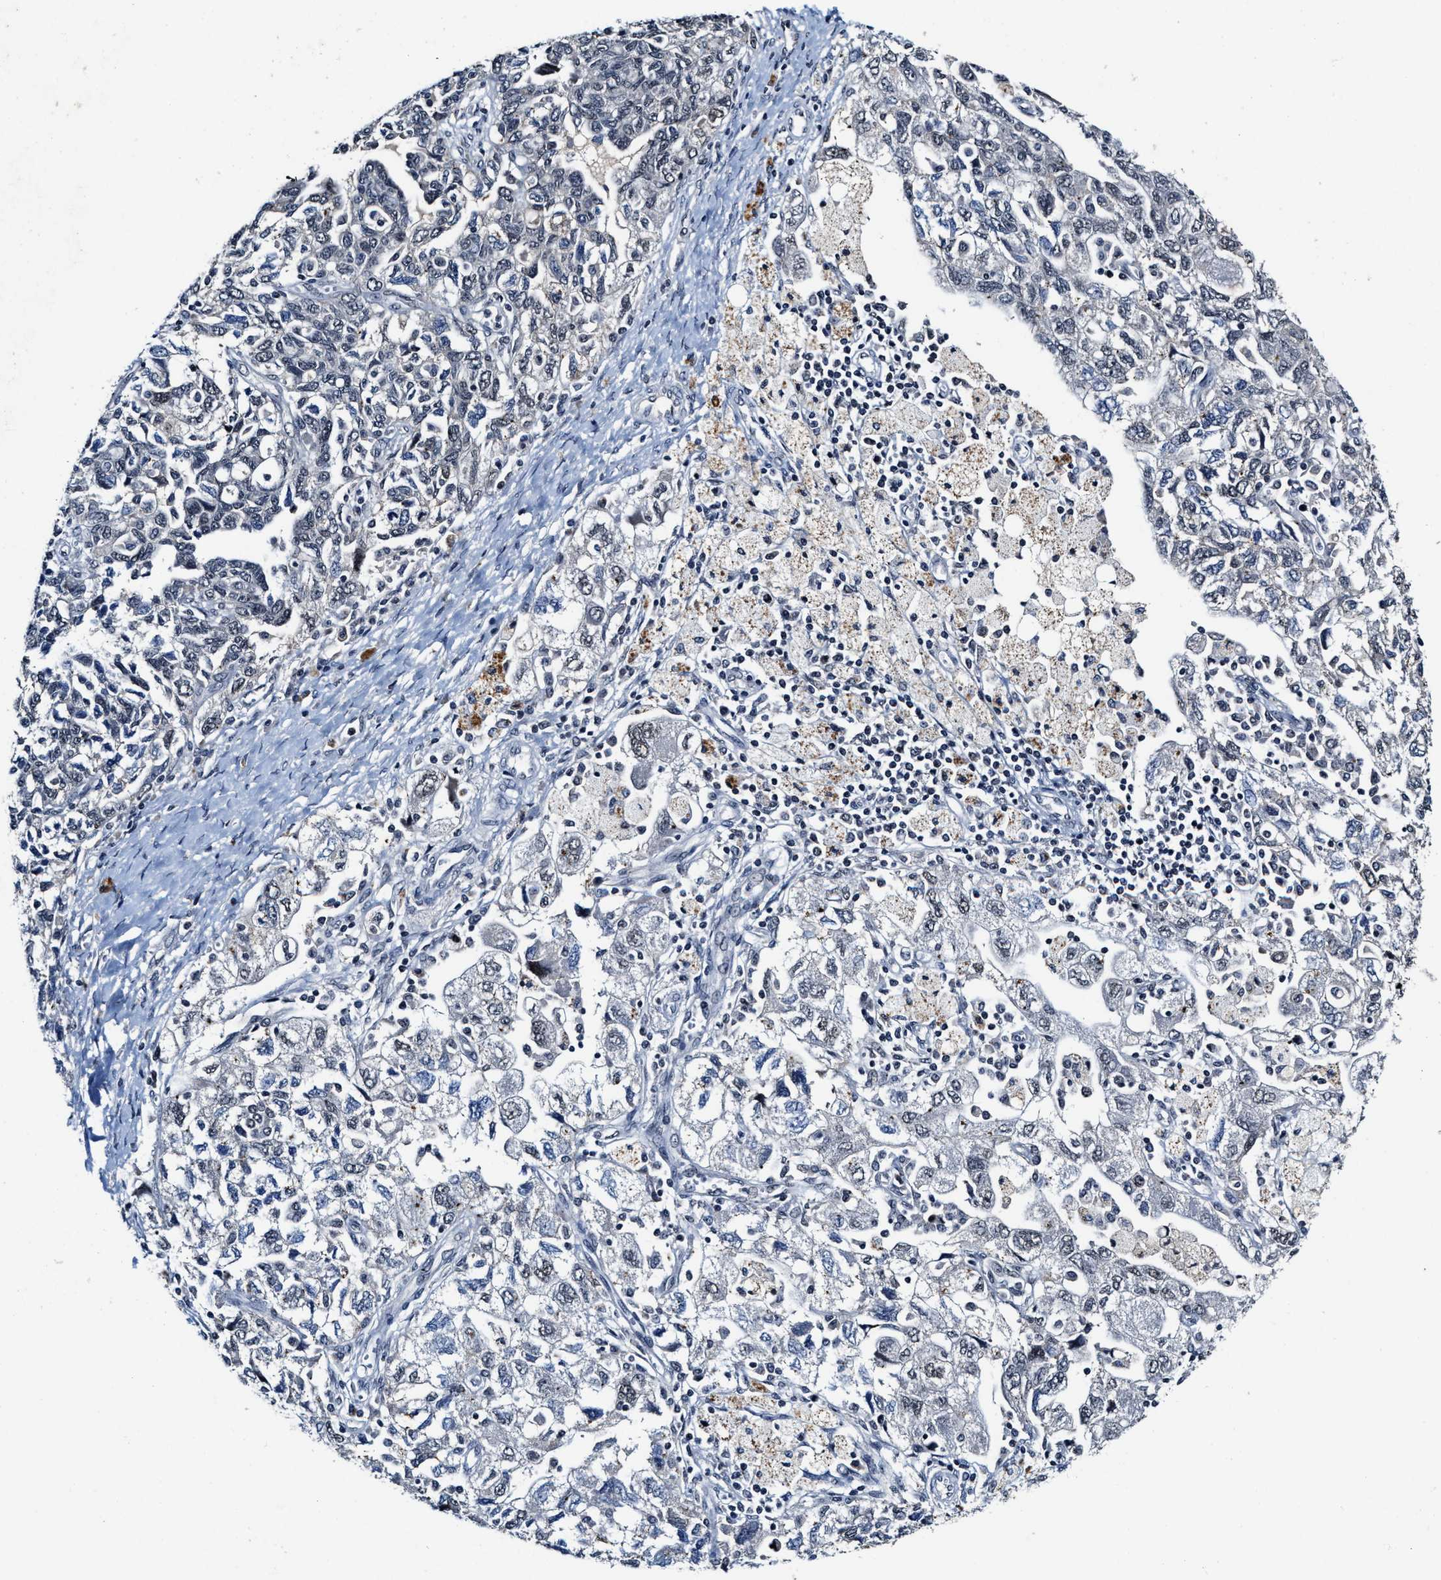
{"staining": {"intensity": "negative", "quantity": "none", "location": "none"}, "tissue": "ovarian cancer", "cell_type": "Tumor cells", "image_type": "cancer", "snomed": [{"axis": "morphology", "description": "Carcinoma, NOS"}, {"axis": "morphology", "description": "Cystadenocarcinoma, serous, NOS"}, {"axis": "topography", "description": "Ovary"}], "caption": "This is an immunohistochemistry (IHC) histopathology image of ovarian carcinoma. There is no positivity in tumor cells.", "gene": "INIP", "patient": {"sex": "female", "age": 69}}